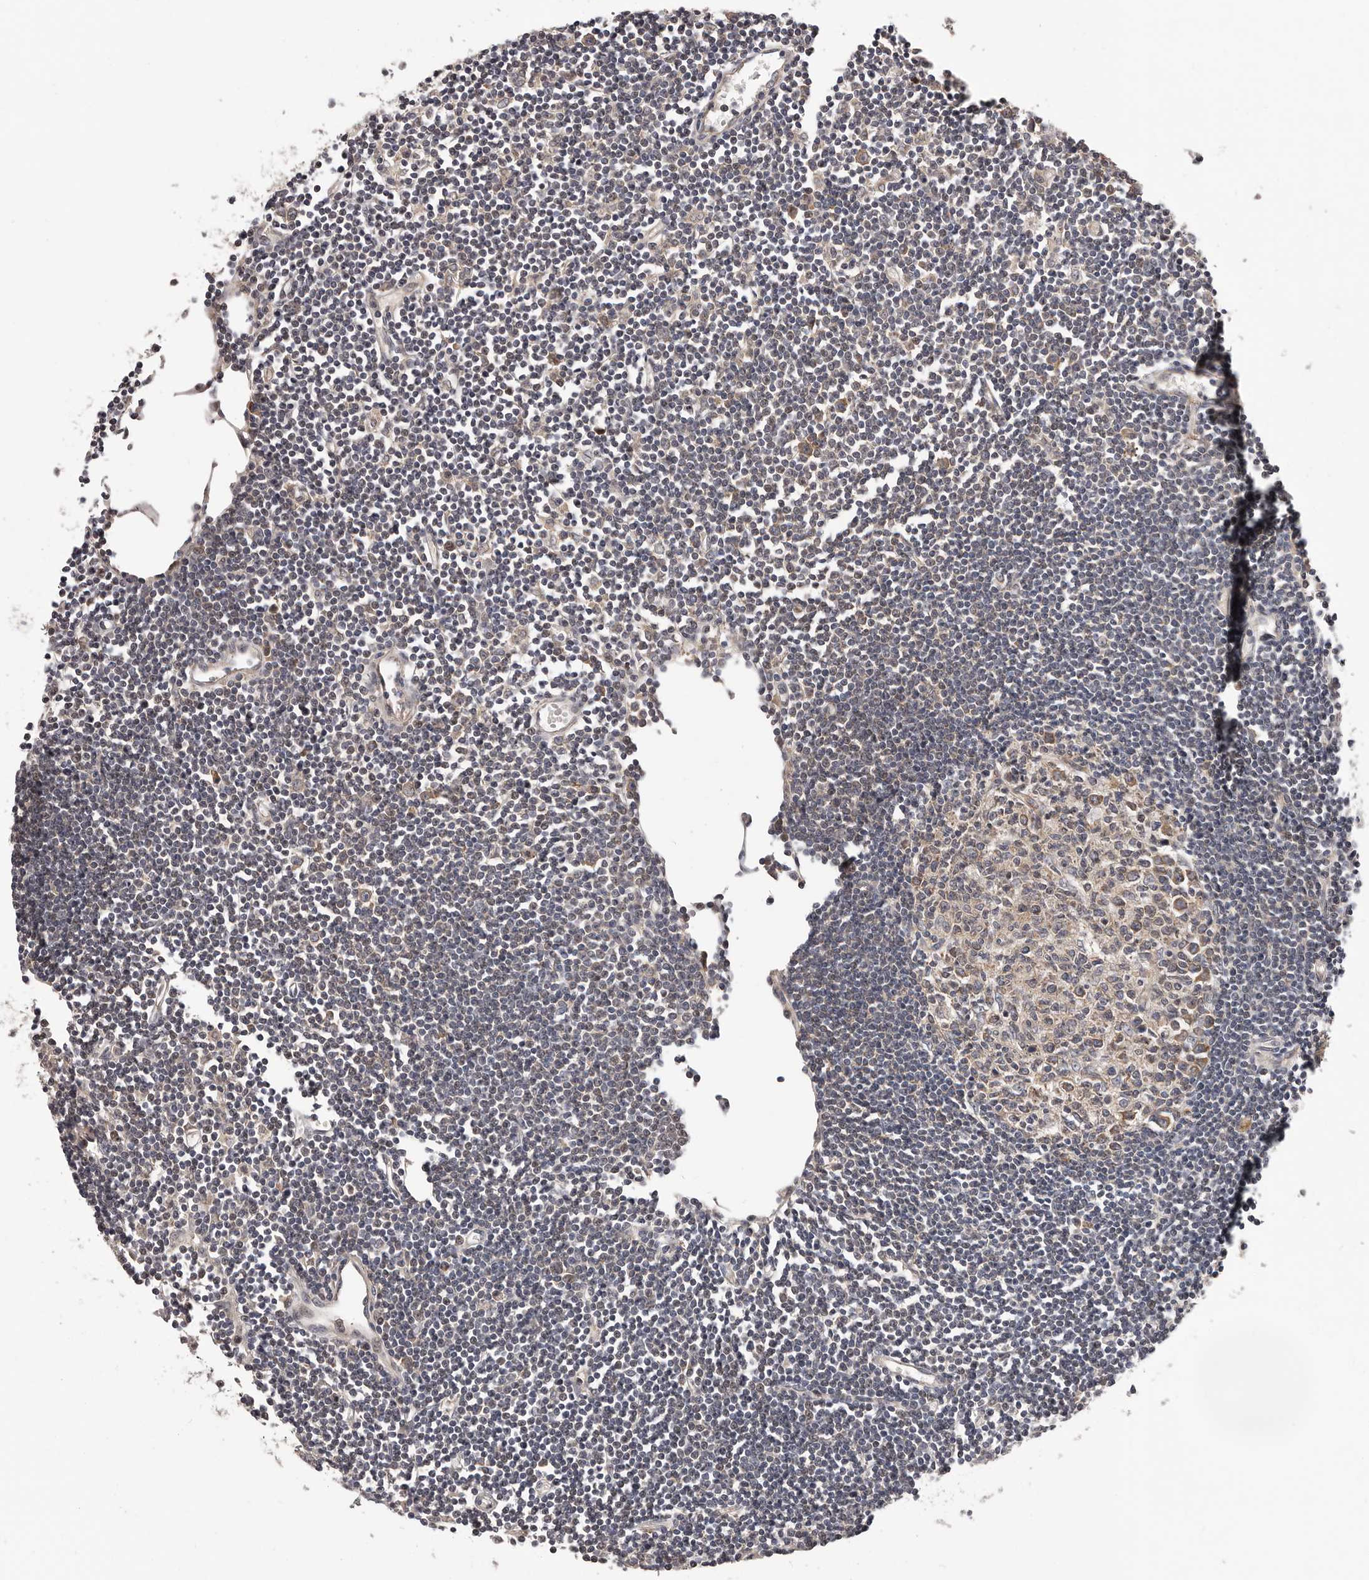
{"staining": {"intensity": "moderate", "quantity": "25%-75%", "location": "cytoplasmic/membranous"}, "tissue": "lymph node", "cell_type": "Germinal center cells", "image_type": "normal", "snomed": [{"axis": "morphology", "description": "Normal tissue, NOS"}, {"axis": "topography", "description": "Lymph node"}], "caption": "This image shows immunohistochemistry (IHC) staining of benign lymph node, with medium moderate cytoplasmic/membranous positivity in approximately 25%-75% of germinal center cells.", "gene": "VPS37A", "patient": {"sex": "female", "age": 11}}